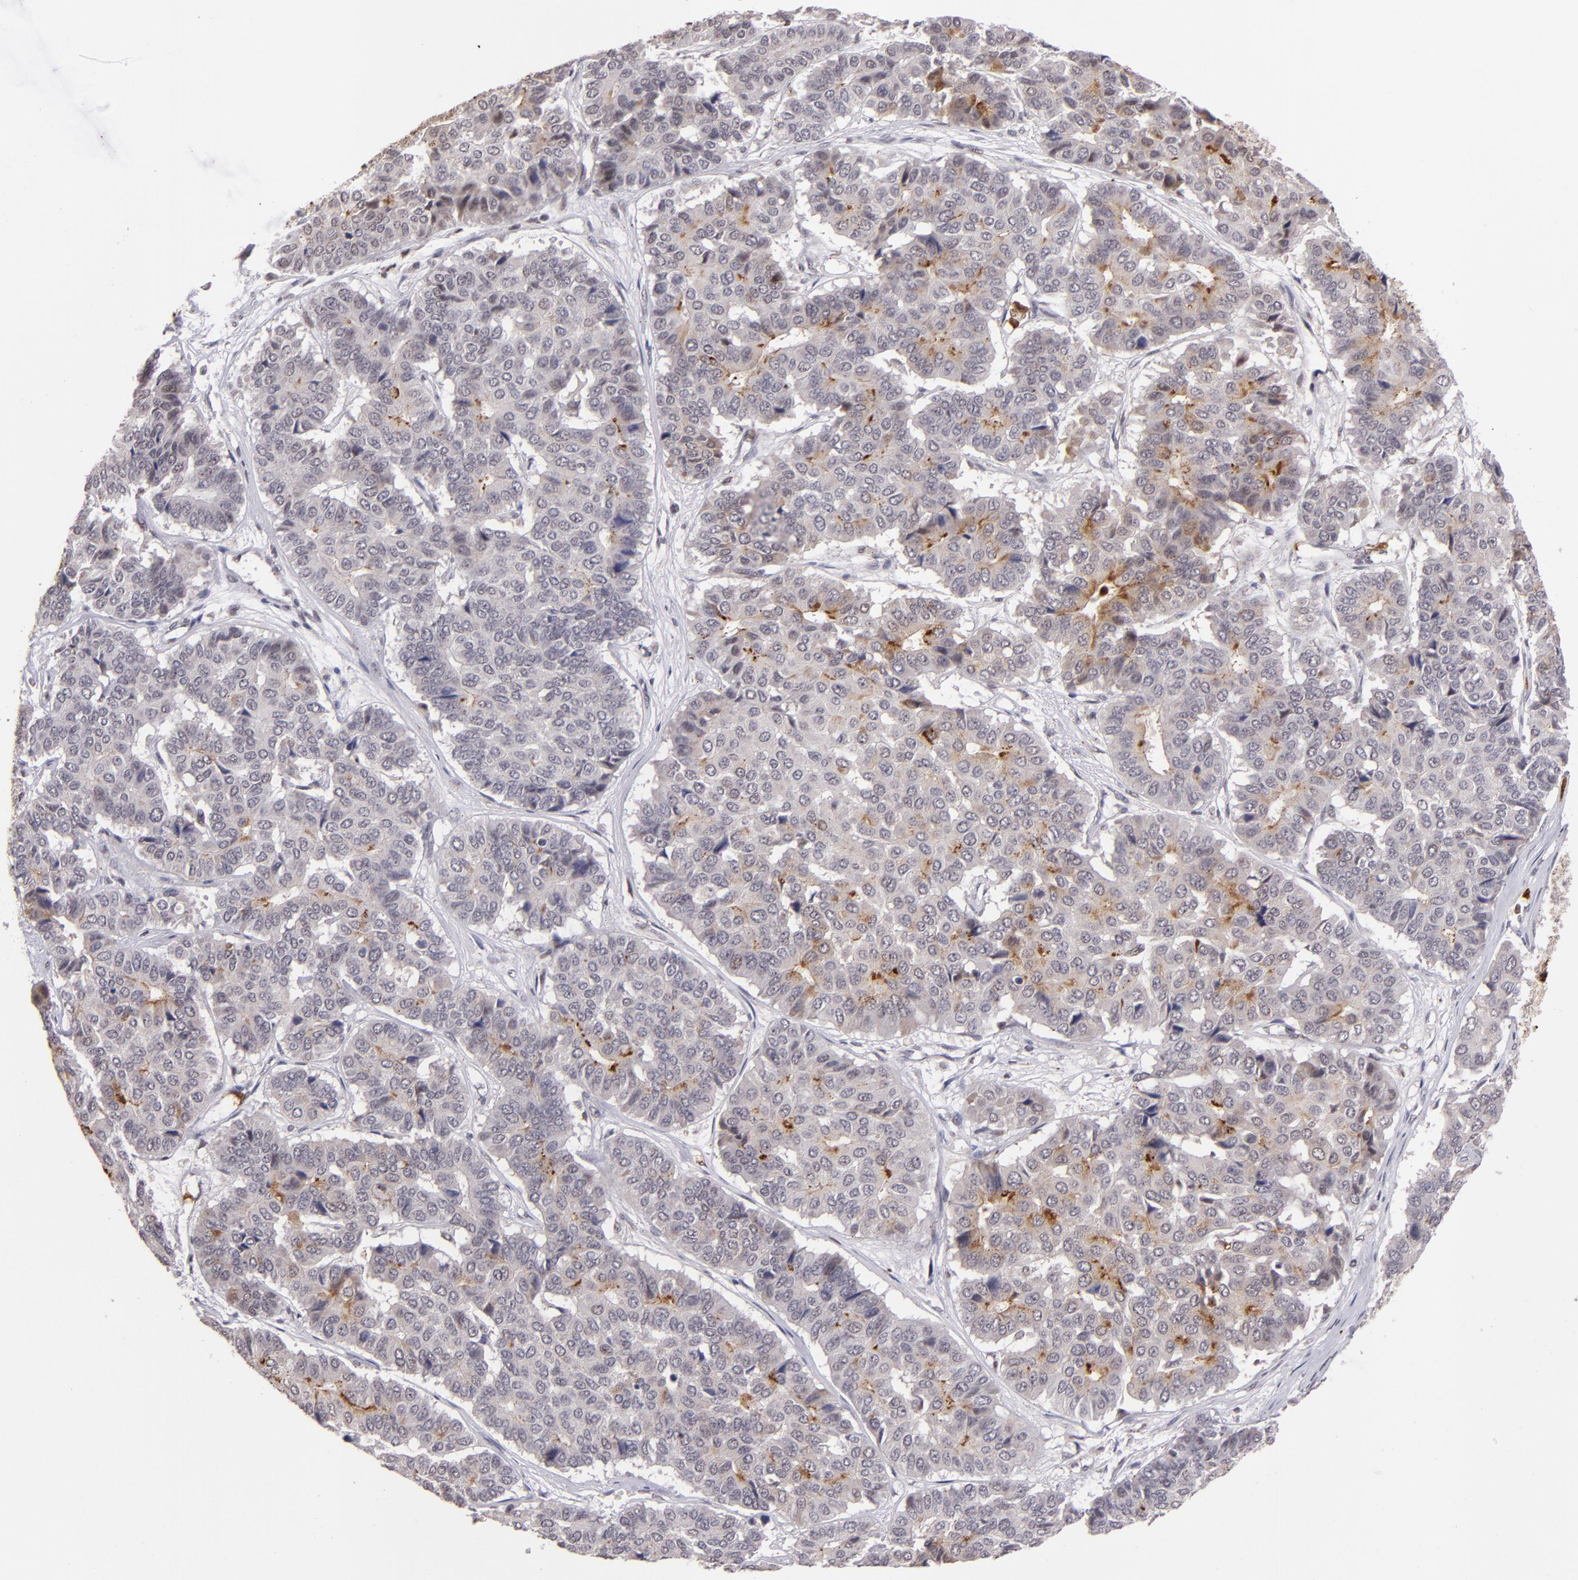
{"staining": {"intensity": "moderate", "quantity": "<25%", "location": "cytoplasmic/membranous"}, "tissue": "pancreatic cancer", "cell_type": "Tumor cells", "image_type": "cancer", "snomed": [{"axis": "morphology", "description": "Adenocarcinoma, NOS"}, {"axis": "topography", "description": "Pancreas"}], "caption": "Pancreatic cancer (adenocarcinoma) stained with DAB (3,3'-diaminobenzidine) IHC shows low levels of moderate cytoplasmic/membranous expression in about <25% of tumor cells. The protein is shown in brown color, while the nuclei are stained blue.", "gene": "RXRG", "patient": {"sex": "male", "age": 50}}